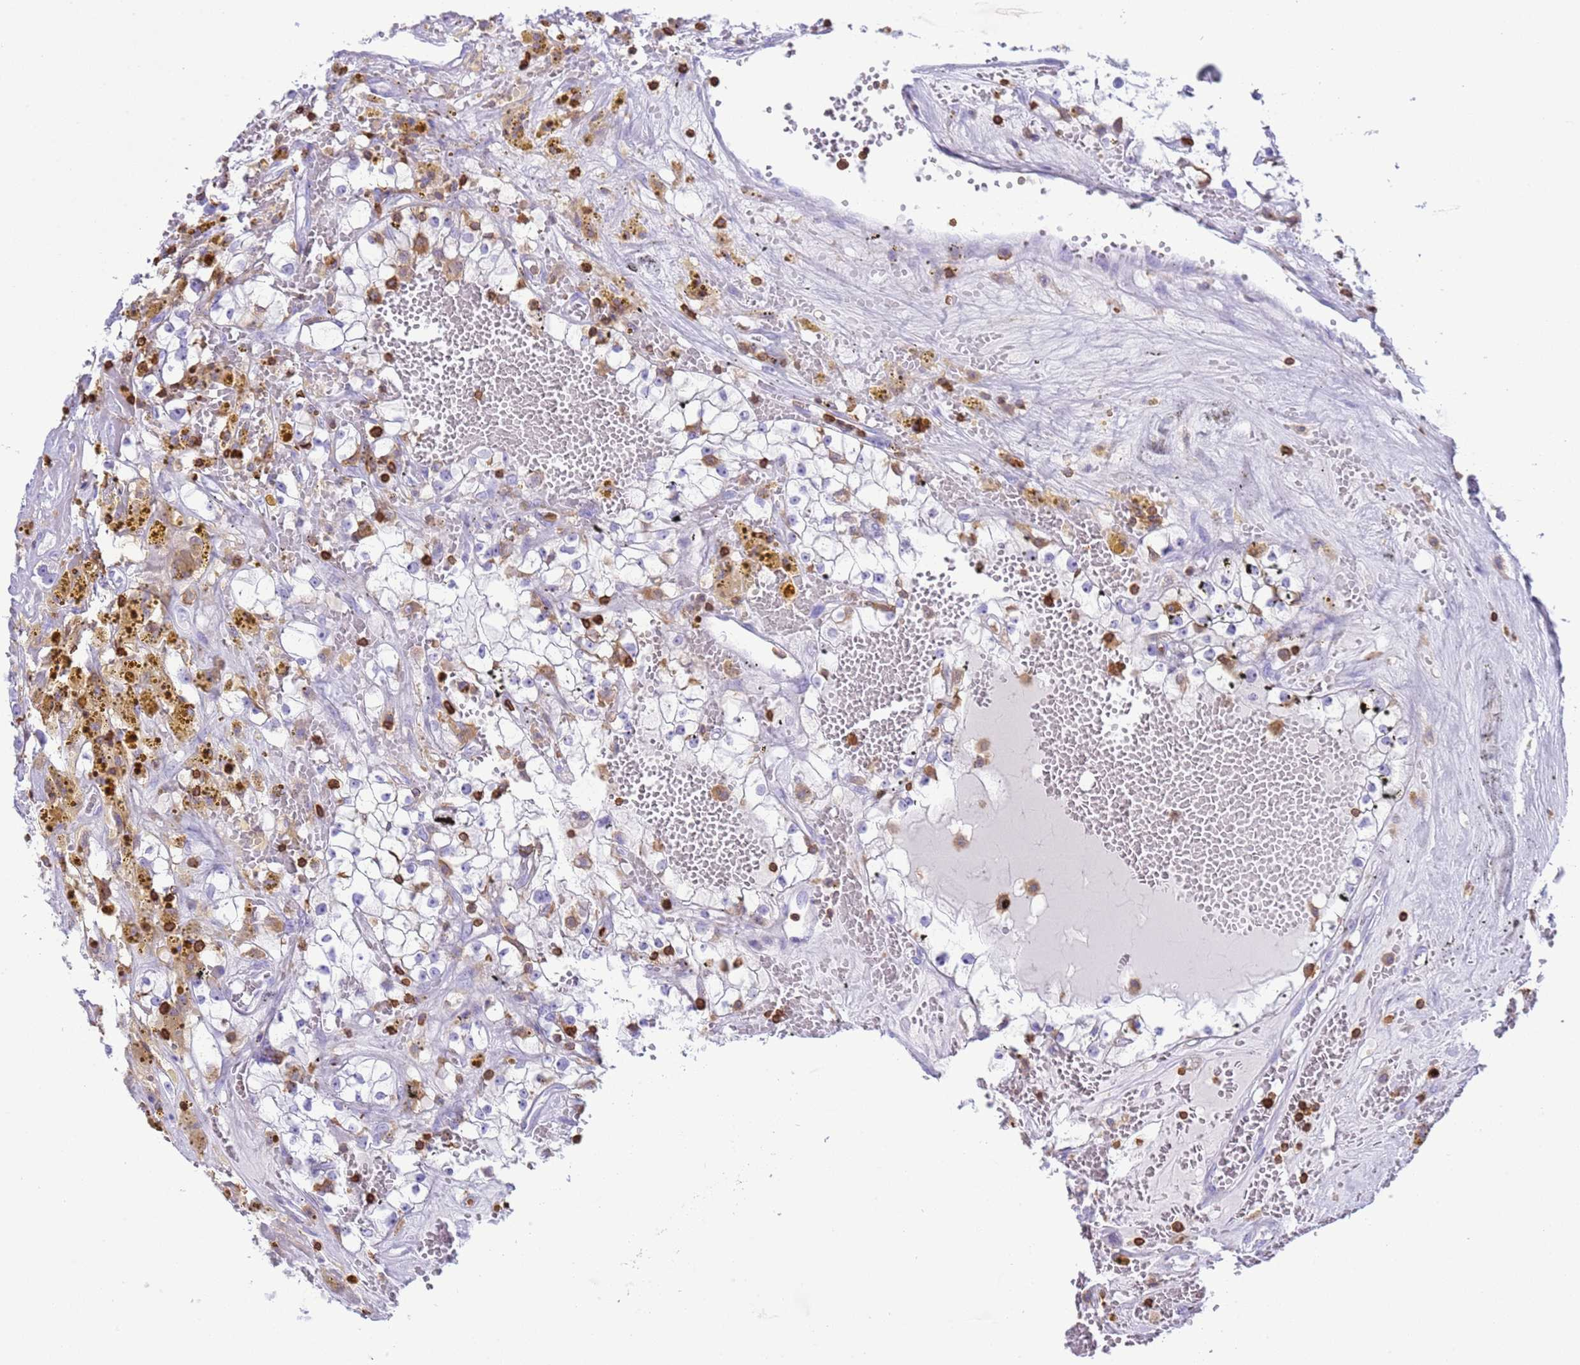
{"staining": {"intensity": "negative", "quantity": "none", "location": "none"}, "tissue": "renal cancer", "cell_type": "Tumor cells", "image_type": "cancer", "snomed": [{"axis": "morphology", "description": "Adenocarcinoma, NOS"}, {"axis": "topography", "description": "Kidney"}], "caption": "Immunohistochemical staining of renal cancer (adenocarcinoma) displays no significant expression in tumor cells.", "gene": "IRF5", "patient": {"sex": "male", "age": 56}}